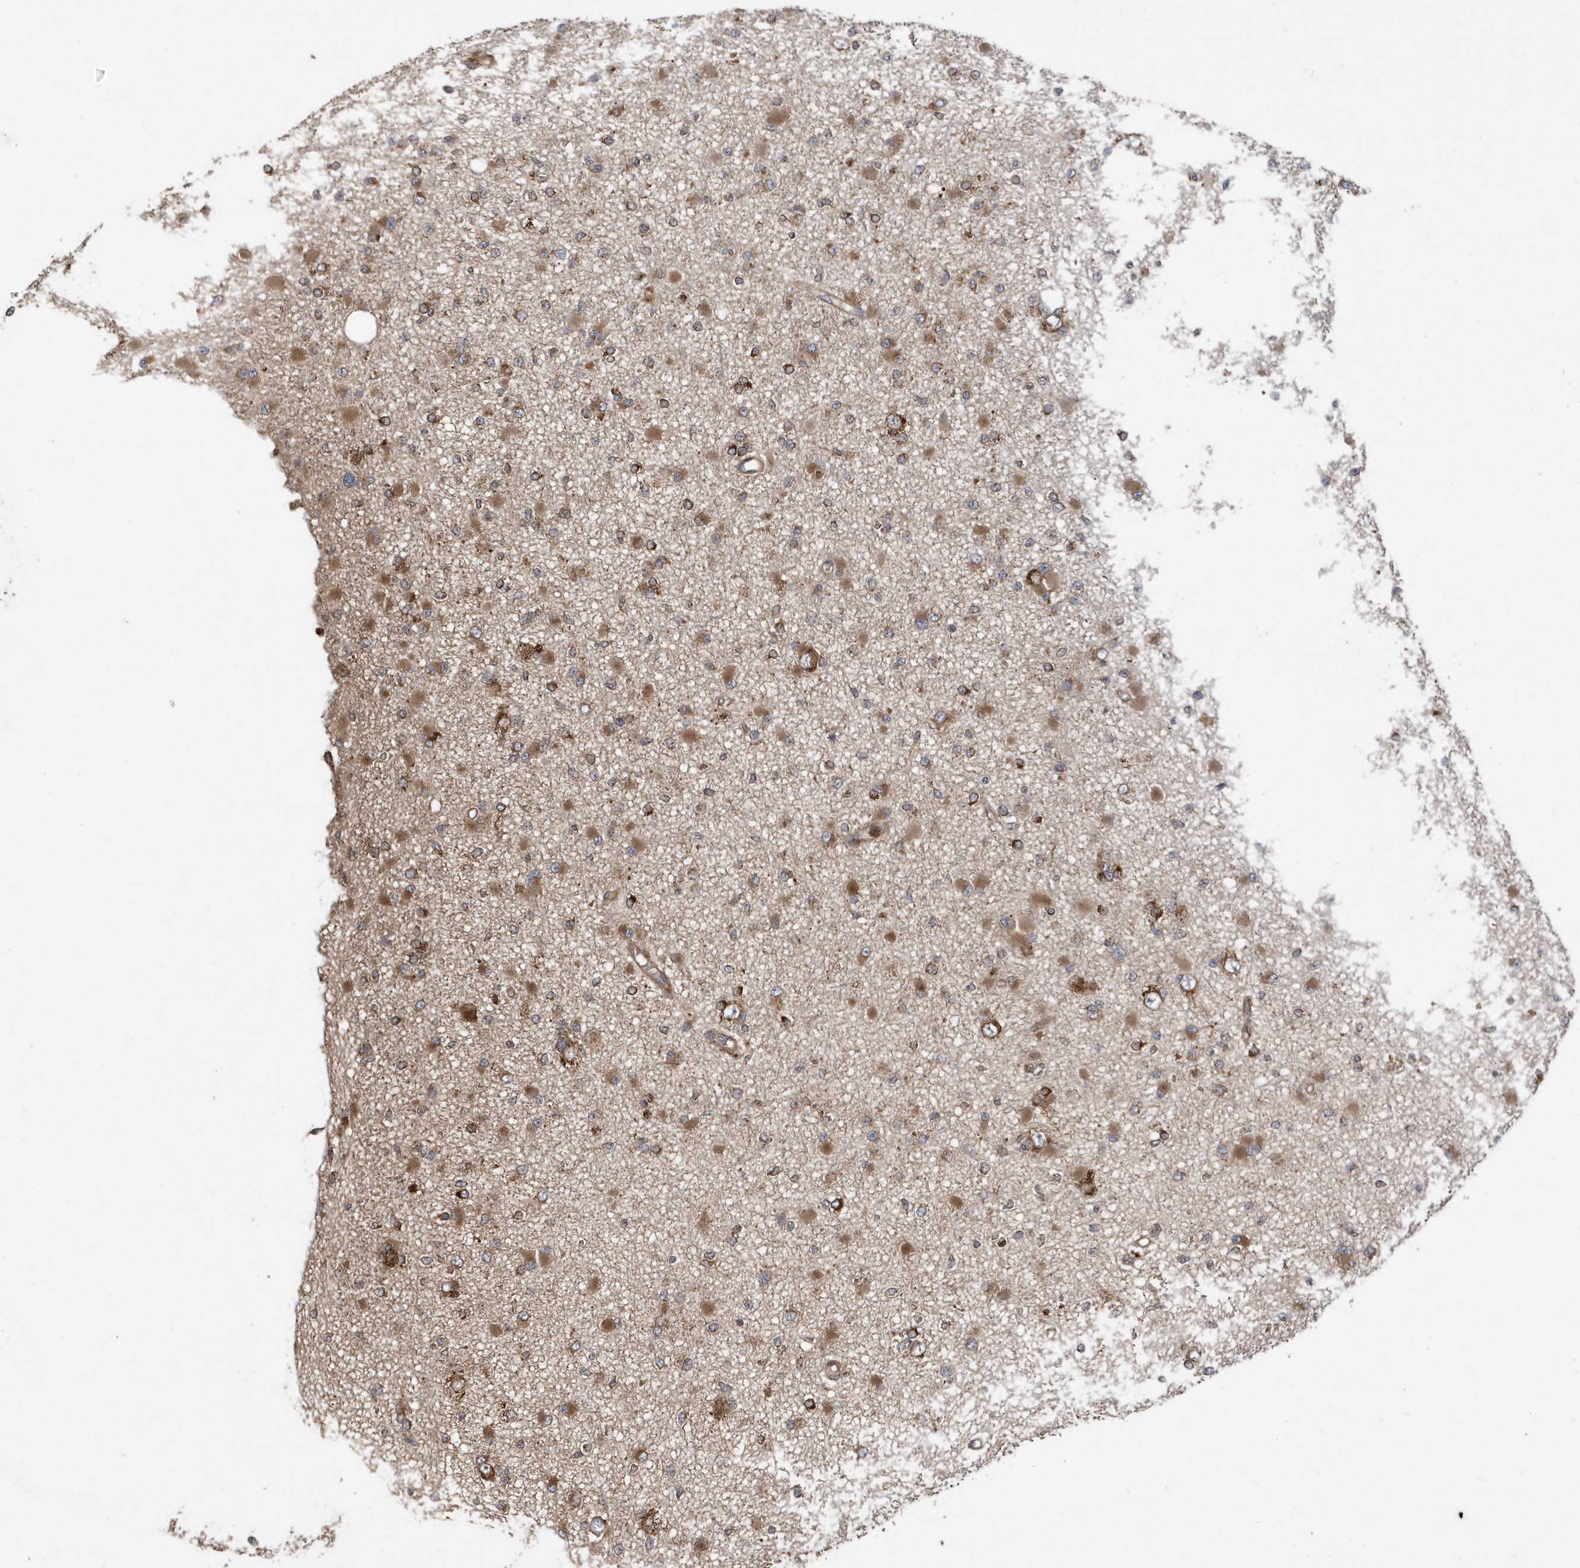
{"staining": {"intensity": "moderate", "quantity": ">75%", "location": "cytoplasmic/membranous"}, "tissue": "glioma", "cell_type": "Tumor cells", "image_type": "cancer", "snomed": [{"axis": "morphology", "description": "Glioma, malignant, Low grade"}, {"axis": "topography", "description": "Brain"}], "caption": "Immunohistochemical staining of glioma displays medium levels of moderate cytoplasmic/membranous protein staining in approximately >75% of tumor cells.", "gene": "WASHC5", "patient": {"sex": "female", "age": 22}}